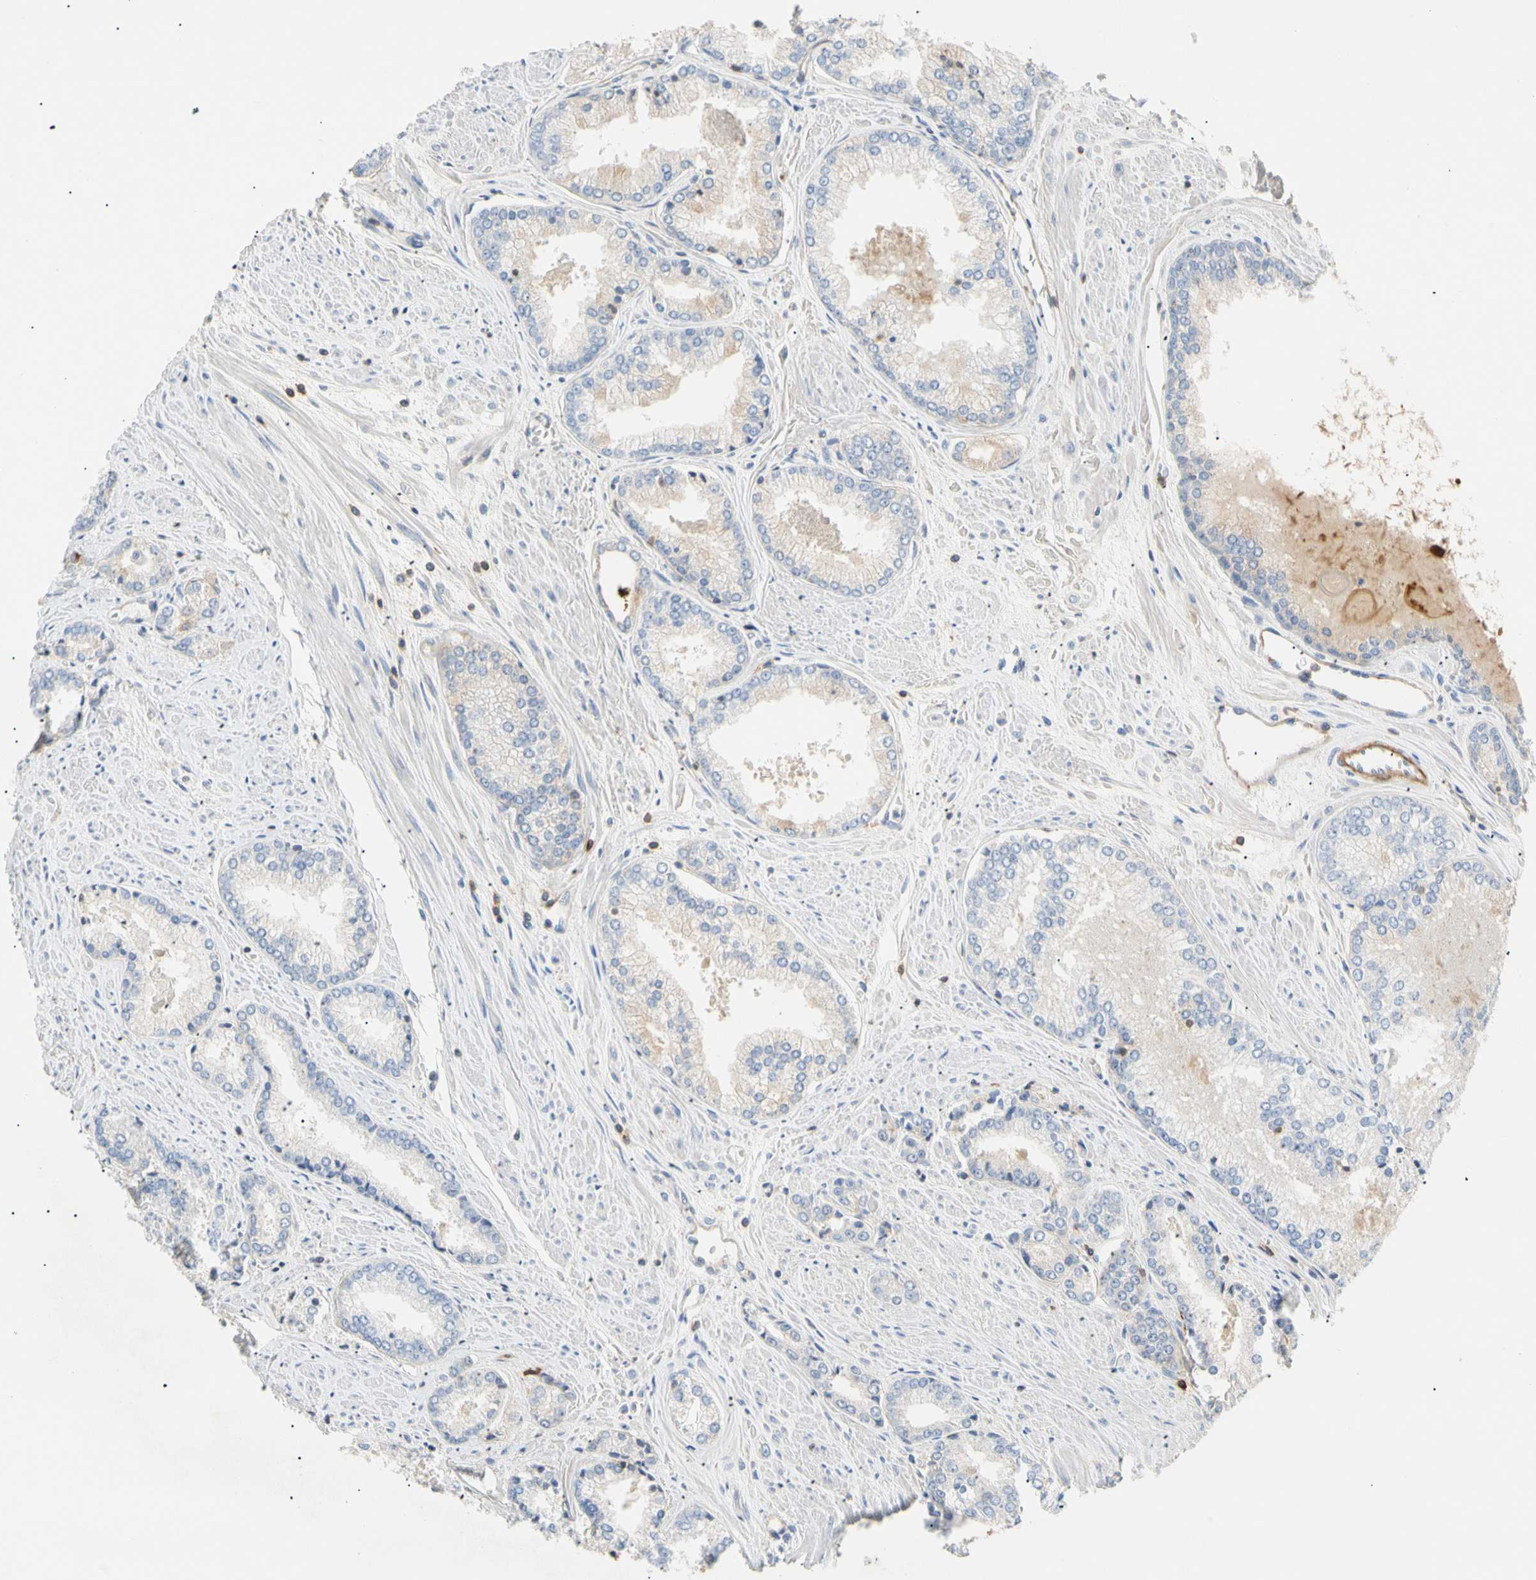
{"staining": {"intensity": "negative", "quantity": "none", "location": "none"}, "tissue": "prostate cancer", "cell_type": "Tumor cells", "image_type": "cancer", "snomed": [{"axis": "morphology", "description": "Adenocarcinoma, Low grade"}, {"axis": "topography", "description": "Prostate"}], "caption": "Immunohistochemistry (IHC) photomicrograph of prostate cancer stained for a protein (brown), which exhibits no expression in tumor cells.", "gene": "TNFRSF18", "patient": {"sex": "male", "age": 64}}